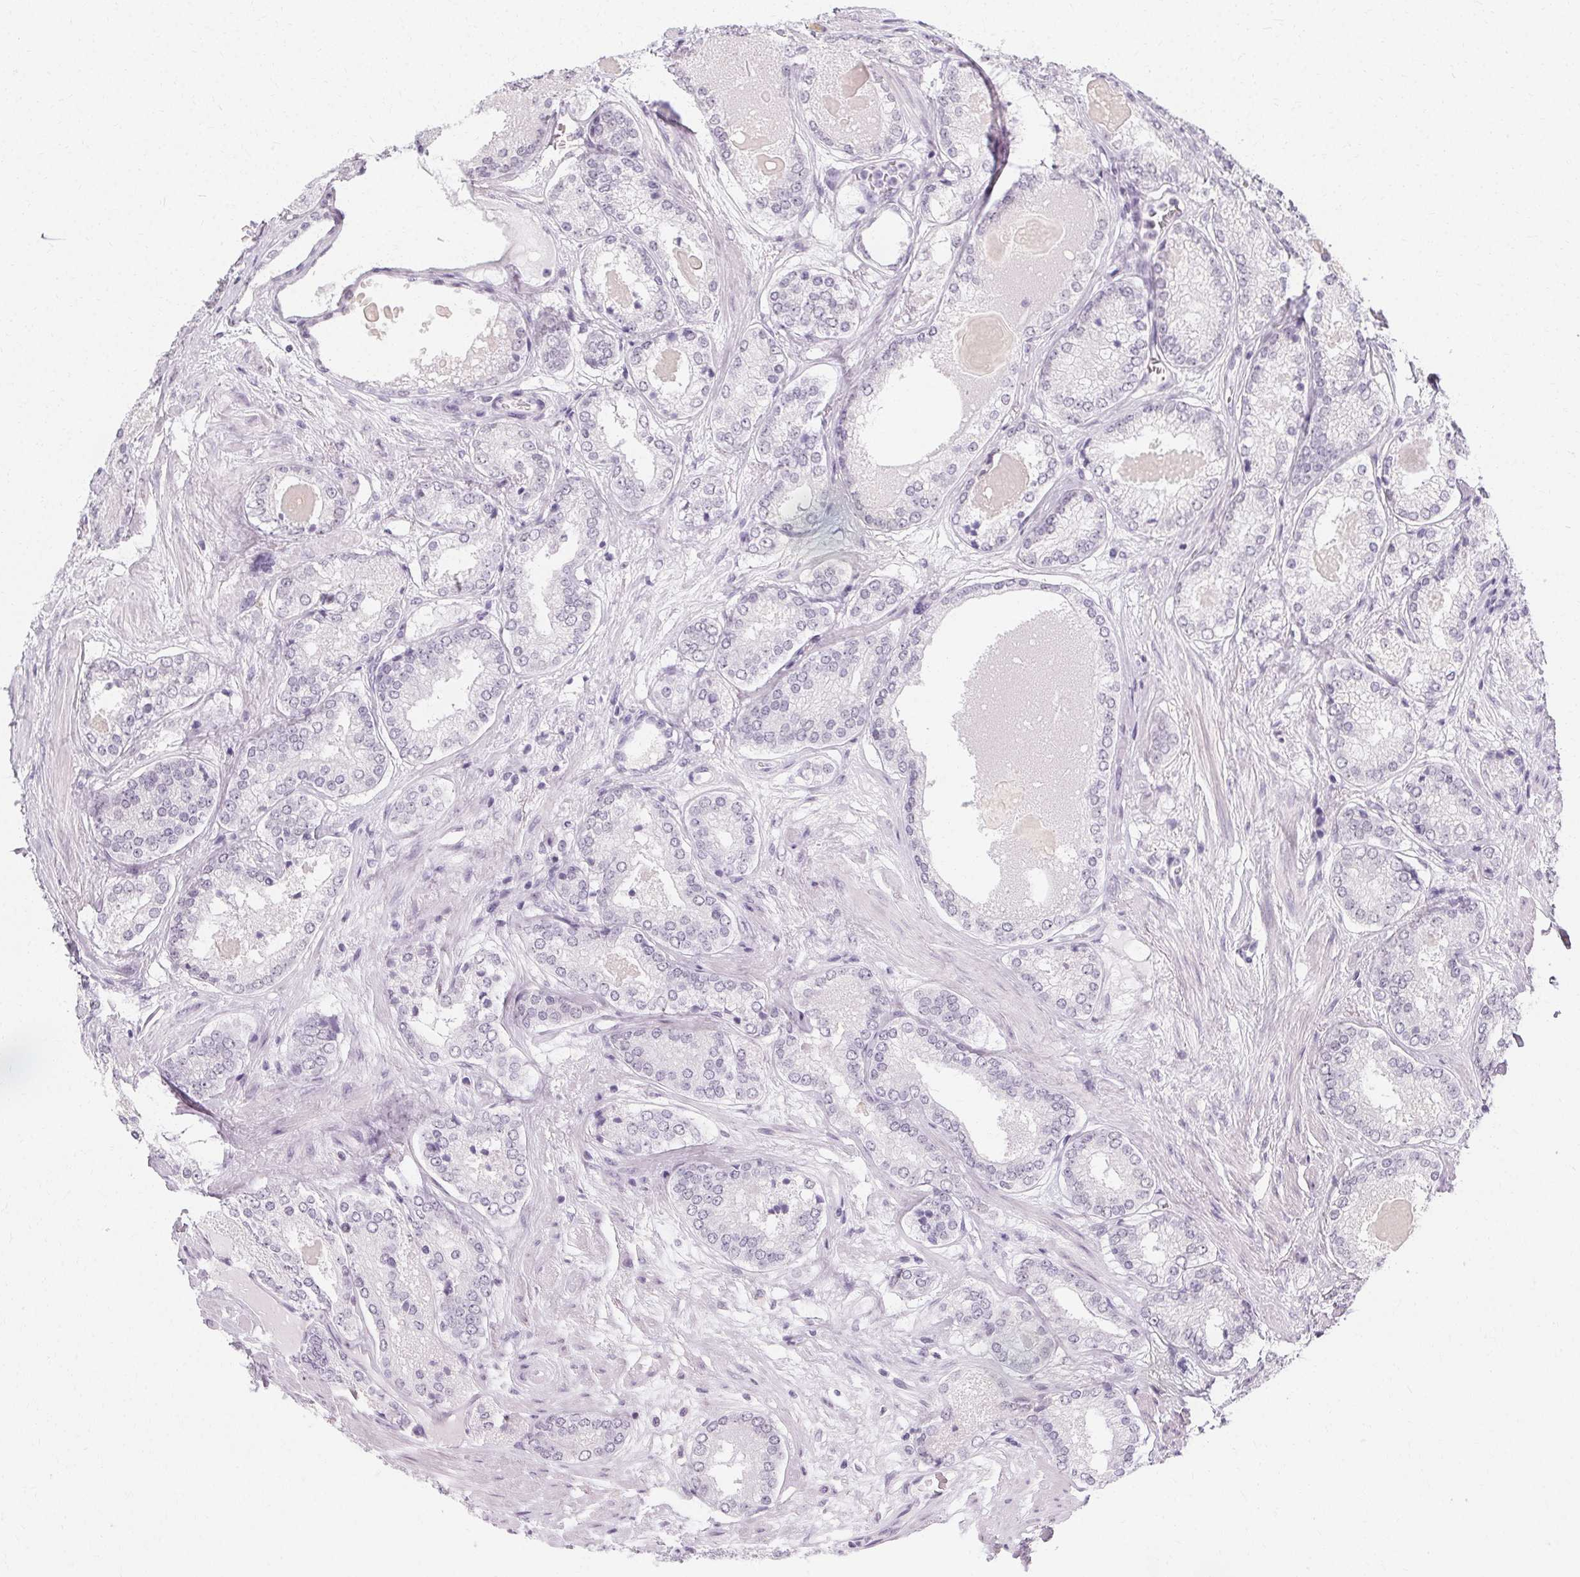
{"staining": {"intensity": "negative", "quantity": "none", "location": "none"}, "tissue": "prostate cancer", "cell_type": "Tumor cells", "image_type": "cancer", "snomed": [{"axis": "morphology", "description": "Adenocarcinoma, NOS"}, {"axis": "morphology", "description": "Adenocarcinoma, Low grade"}, {"axis": "topography", "description": "Prostate"}], "caption": "An IHC image of prostate cancer is shown. There is no staining in tumor cells of prostate cancer. (DAB (3,3'-diaminobenzidine) immunohistochemistry with hematoxylin counter stain).", "gene": "SYNPR", "patient": {"sex": "male", "age": 68}}